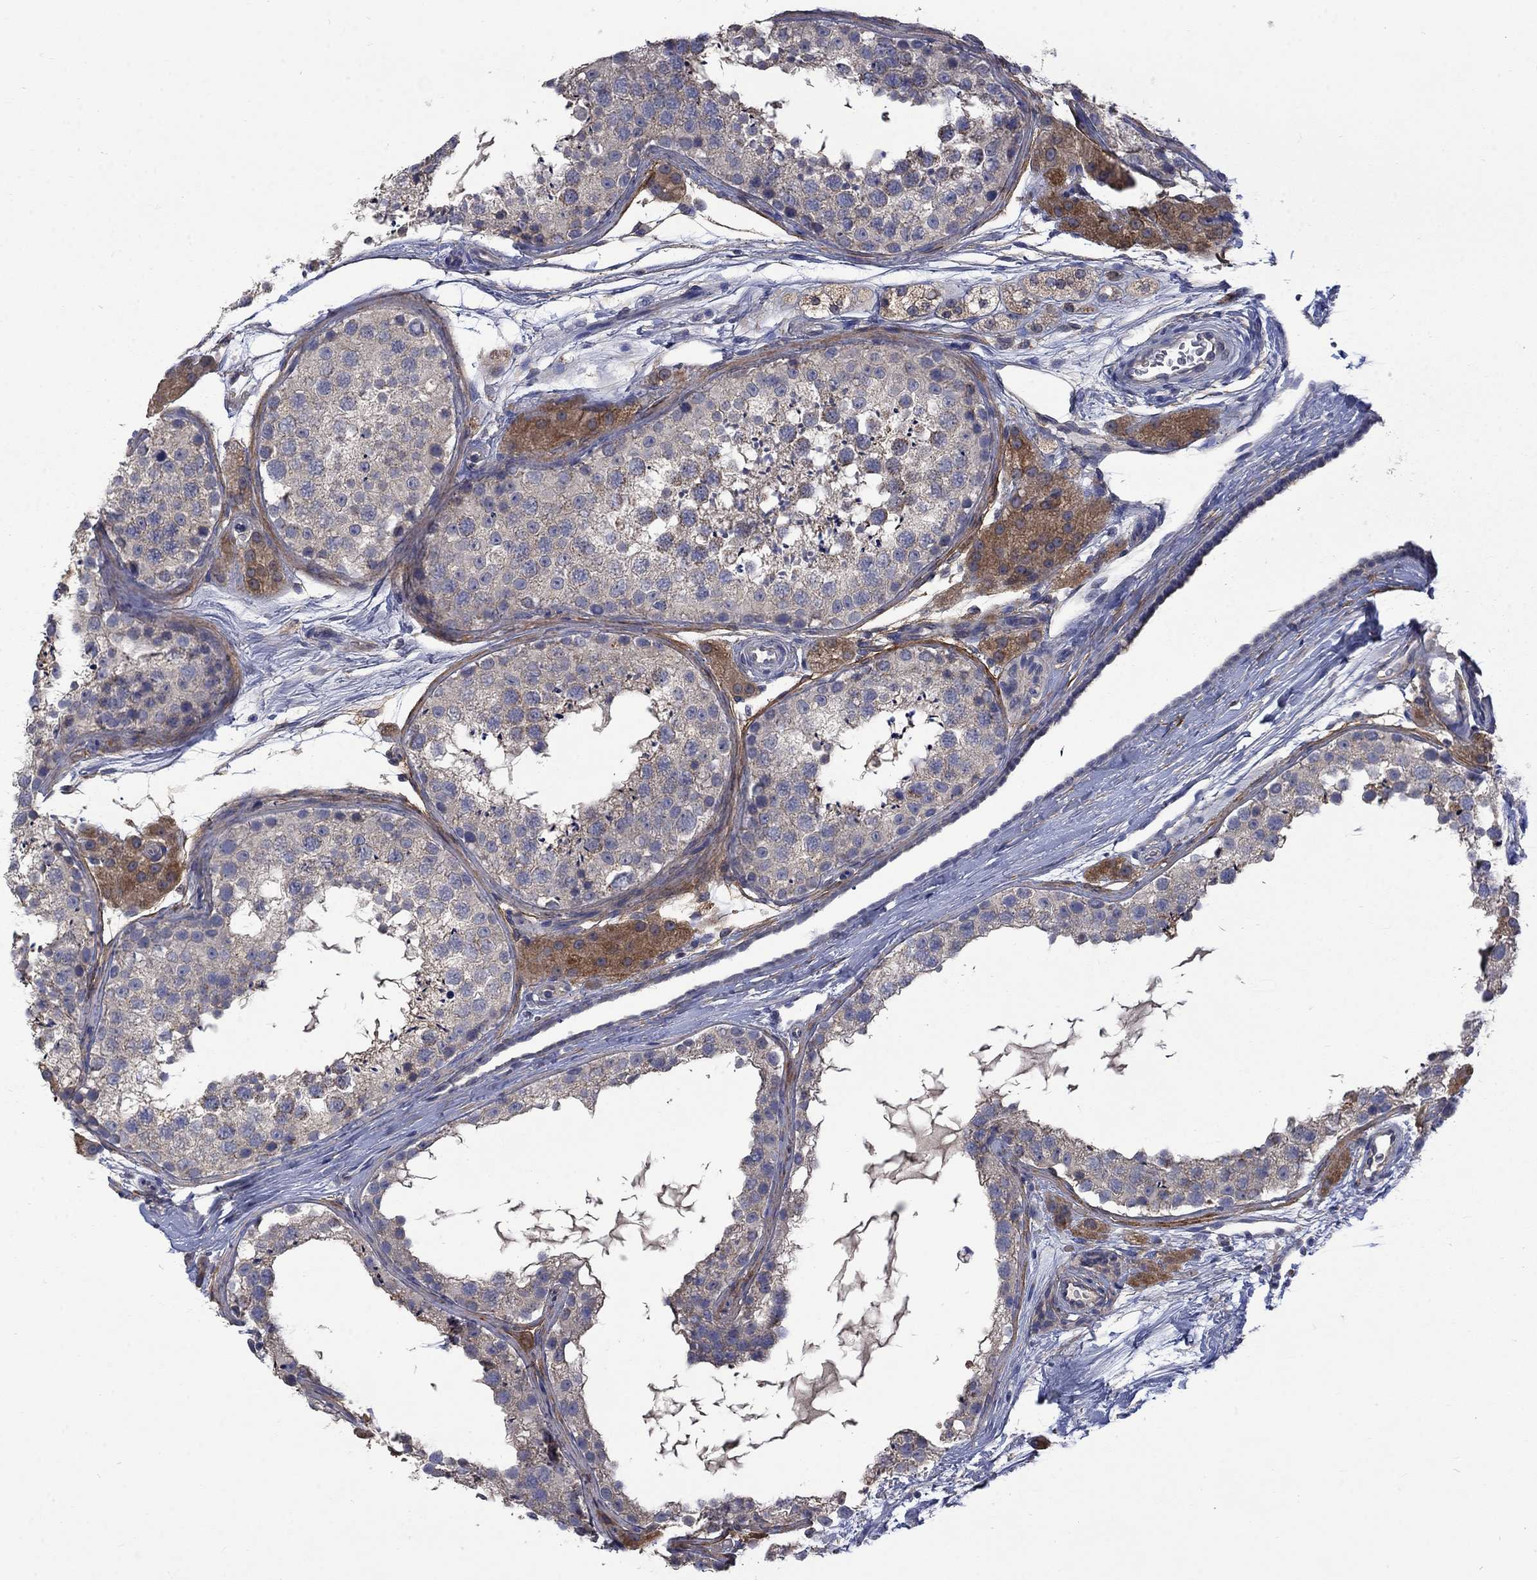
{"staining": {"intensity": "negative", "quantity": "none", "location": "none"}, "tissue": "testis", "cell_type": "Cells in seminiferous ducts", "image_type": "normal", "snomed": [{"axis": "morphology", "description": "Normal tissue, NOS"}, {"axis": "topography", "description": "Testis"}], "caption": "This is an immunohistochemistry (IHC) photomicrograph of benign testis. There is no positivity in cells in seminiferous ducts.", "gene": "HSPA12A", "patient": {"sex": "male", "age": 41}}